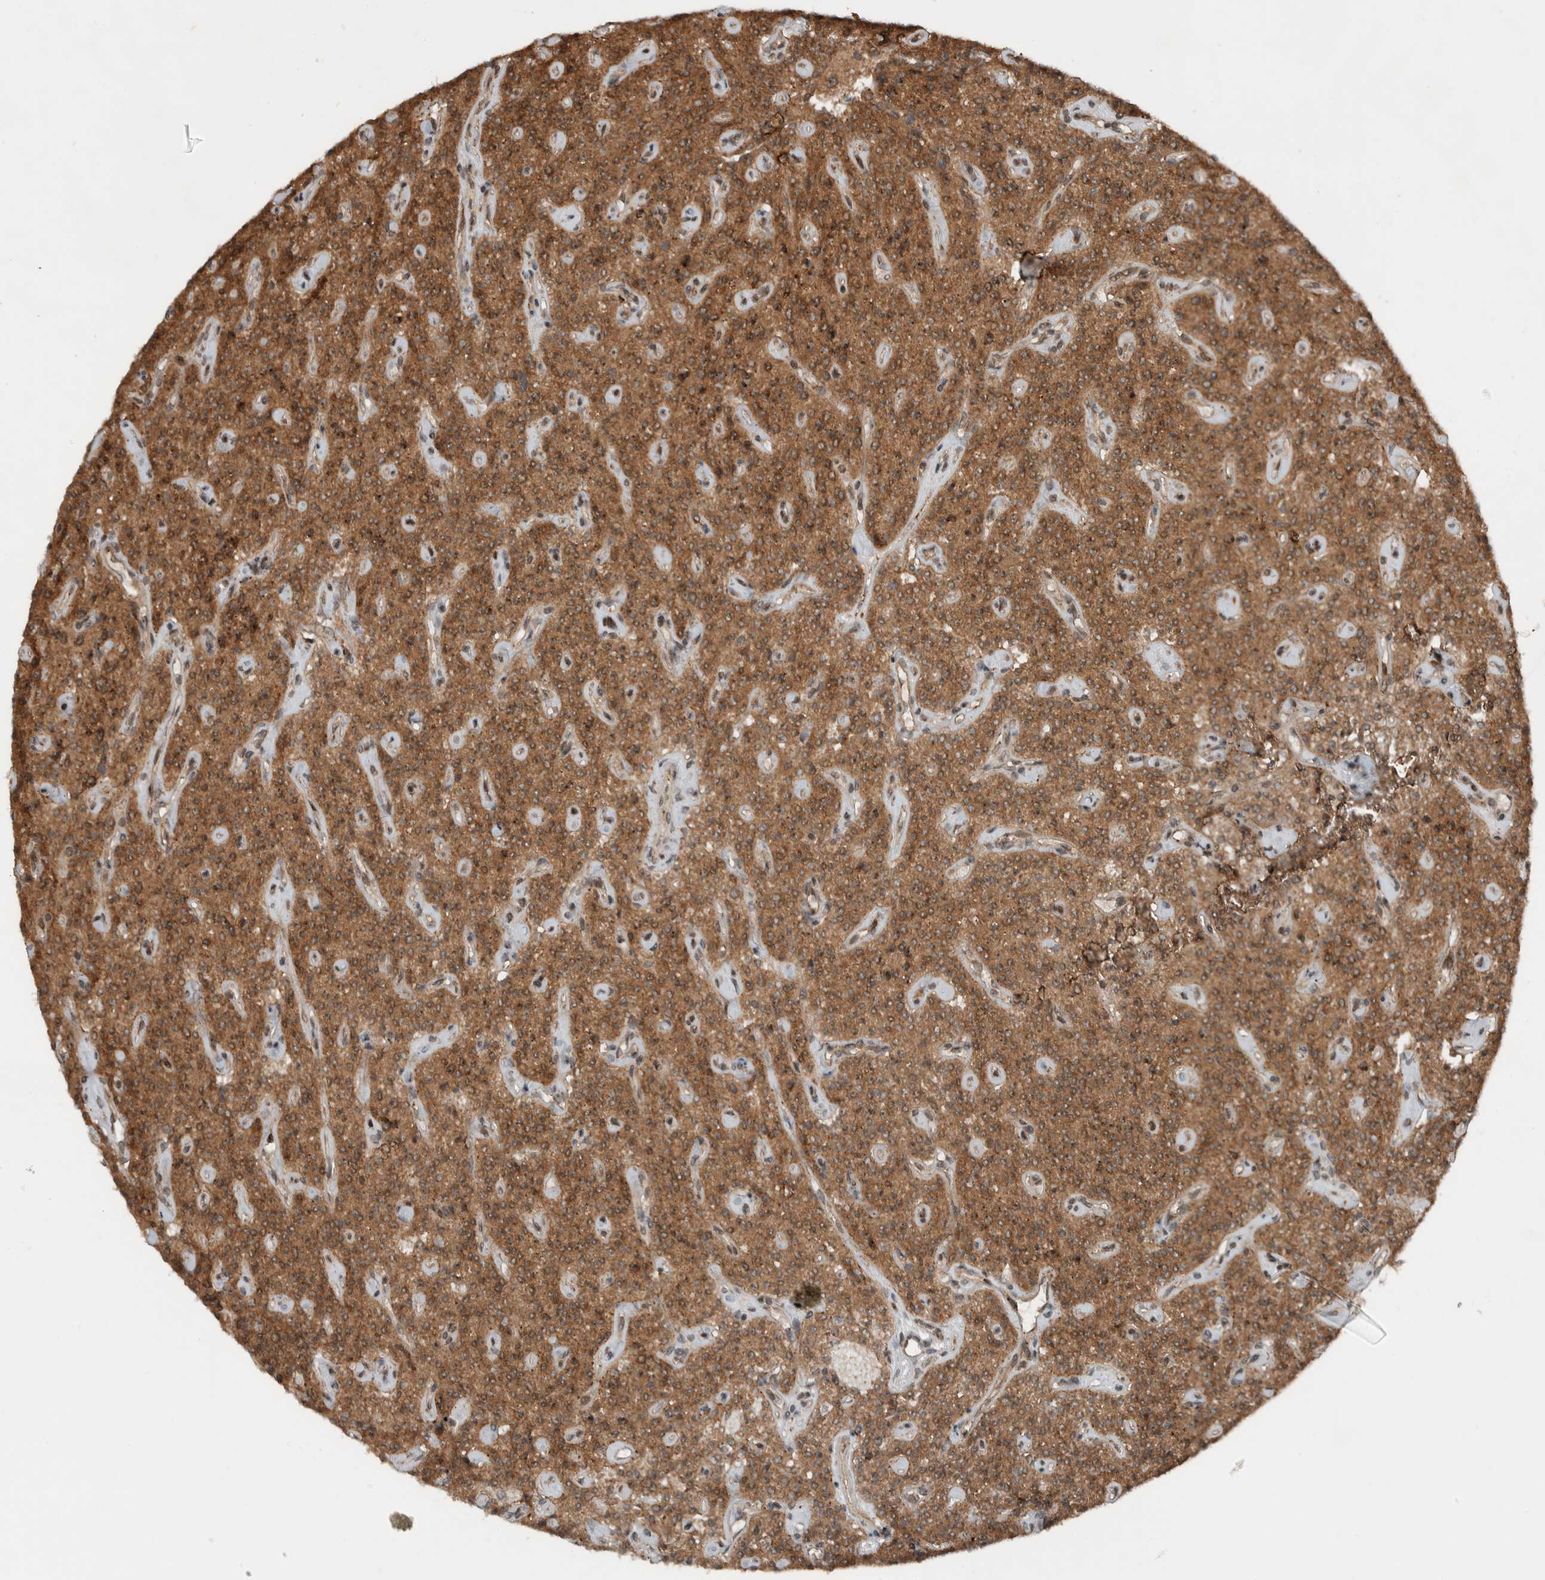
{"staining": {"intensity": "strong", "quantity": ">75%", "location": "cytoplasmic/membranous"}, "tissue": "parathyroid gland", "cell_type": "Glandular cells", "image_type": "normal", "snomed": [{"axis": "morphology", "description": "Normal tissue, NOS"}, {"axis": "topography", "description": "Parathyroid gland"}], "caption": "Protein staining displays strong cytoplasmic/membranous positivity in approximately >75% of glandular cells in benign parathyroid gland. The protein is shown in brown color, while the nuclei are stained blue.", "gene": "GIGYF1", "patient": {"sex": "male", "age": 46}}